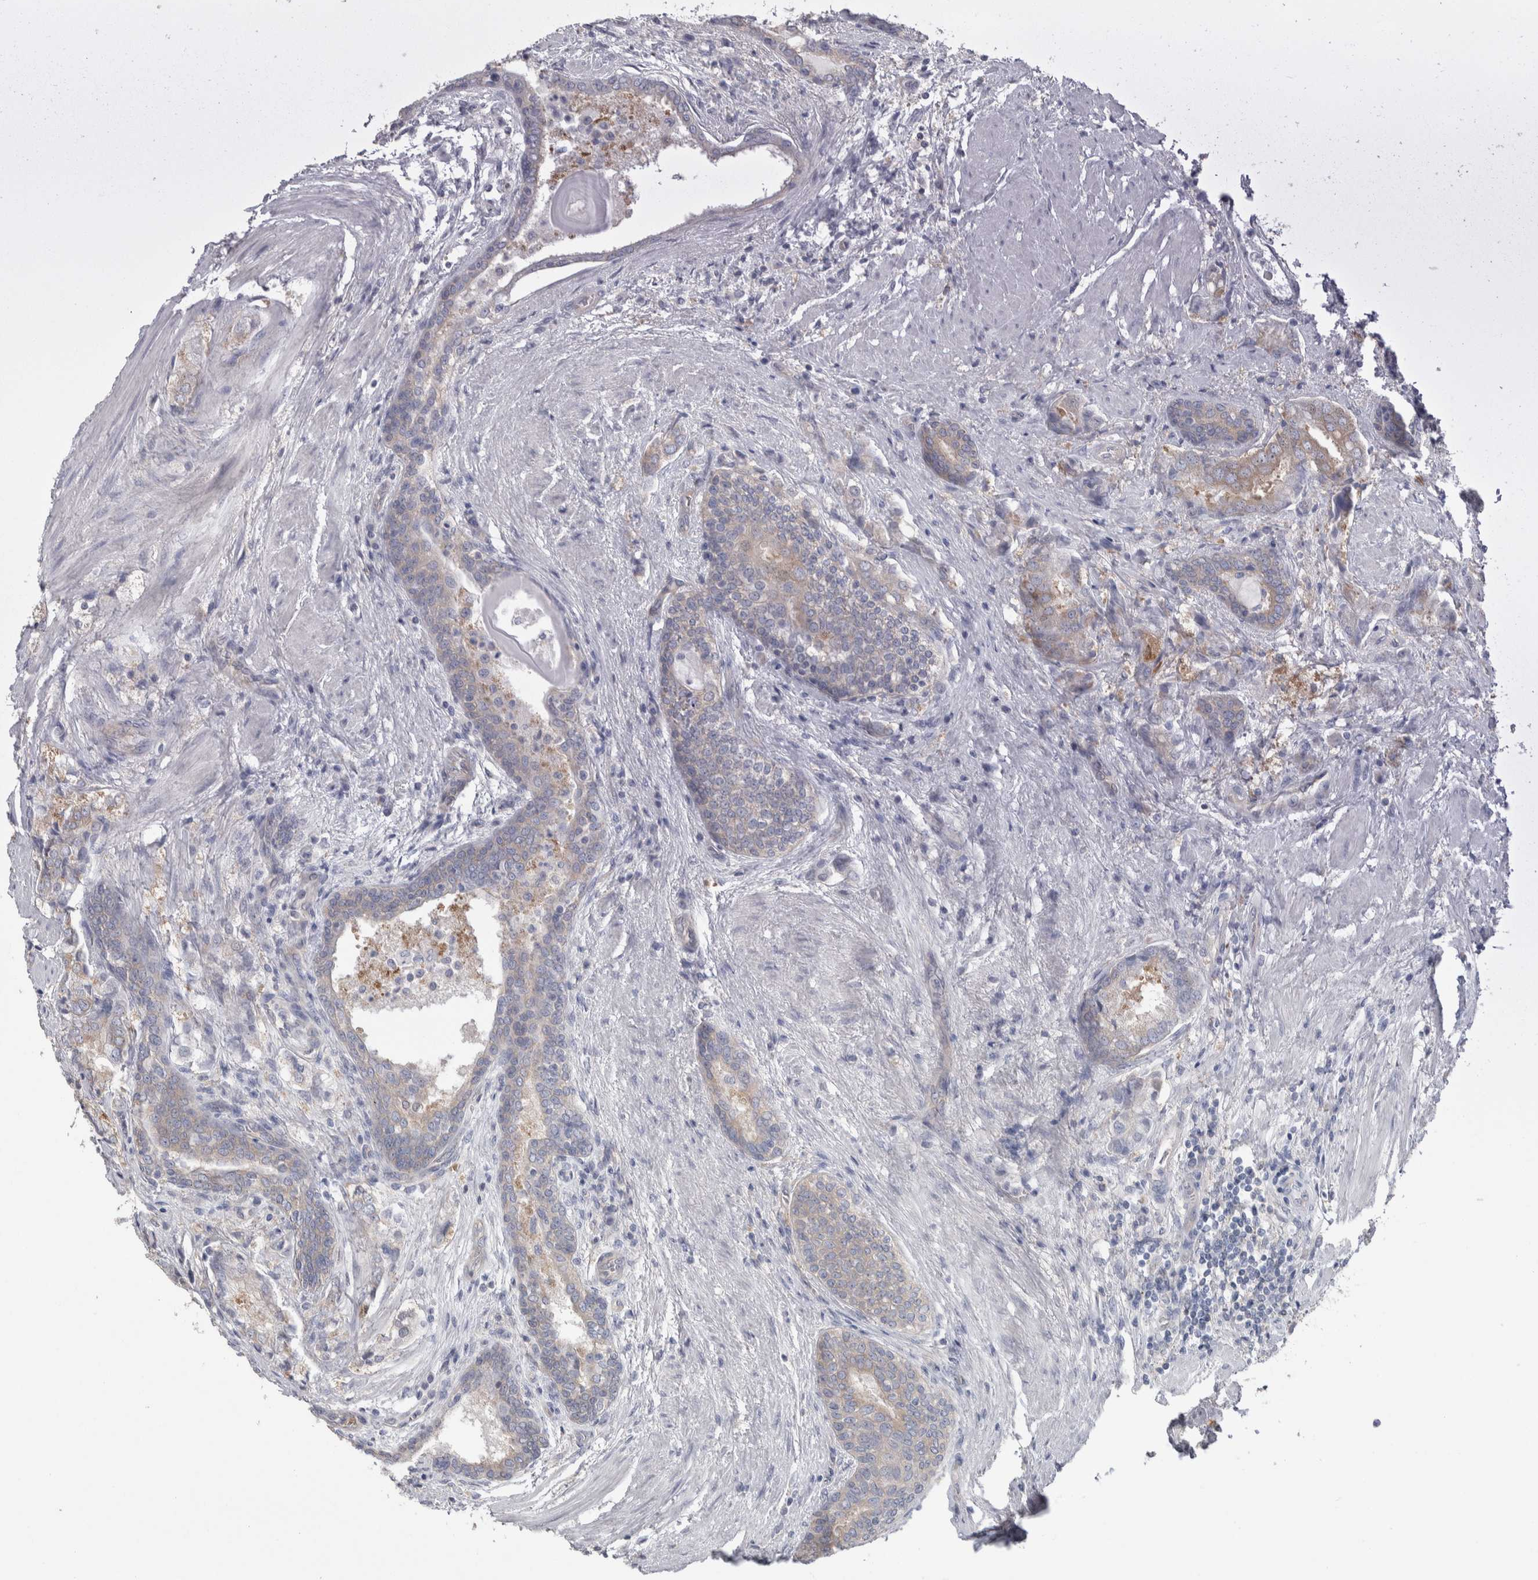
{"staining": {"intensity": "weak", "quantity": "<25%", "location": "cytoplasmic/membranous"}, "tissue": "prostate cancer", "cell_type": "Tumor cells", "image_type": "cancer", "snomed": [{"axis": "morphology", "description": "Adenocarcinoma, High grade"}, {"axis": "topography", "description": "Prostate"}], "caption": "Tumor cells show no significant protein expression in high-grade adenocarcinoma (prostate).", "gene": "GPHN", "patient": {"sex": "male", "age": 50}}